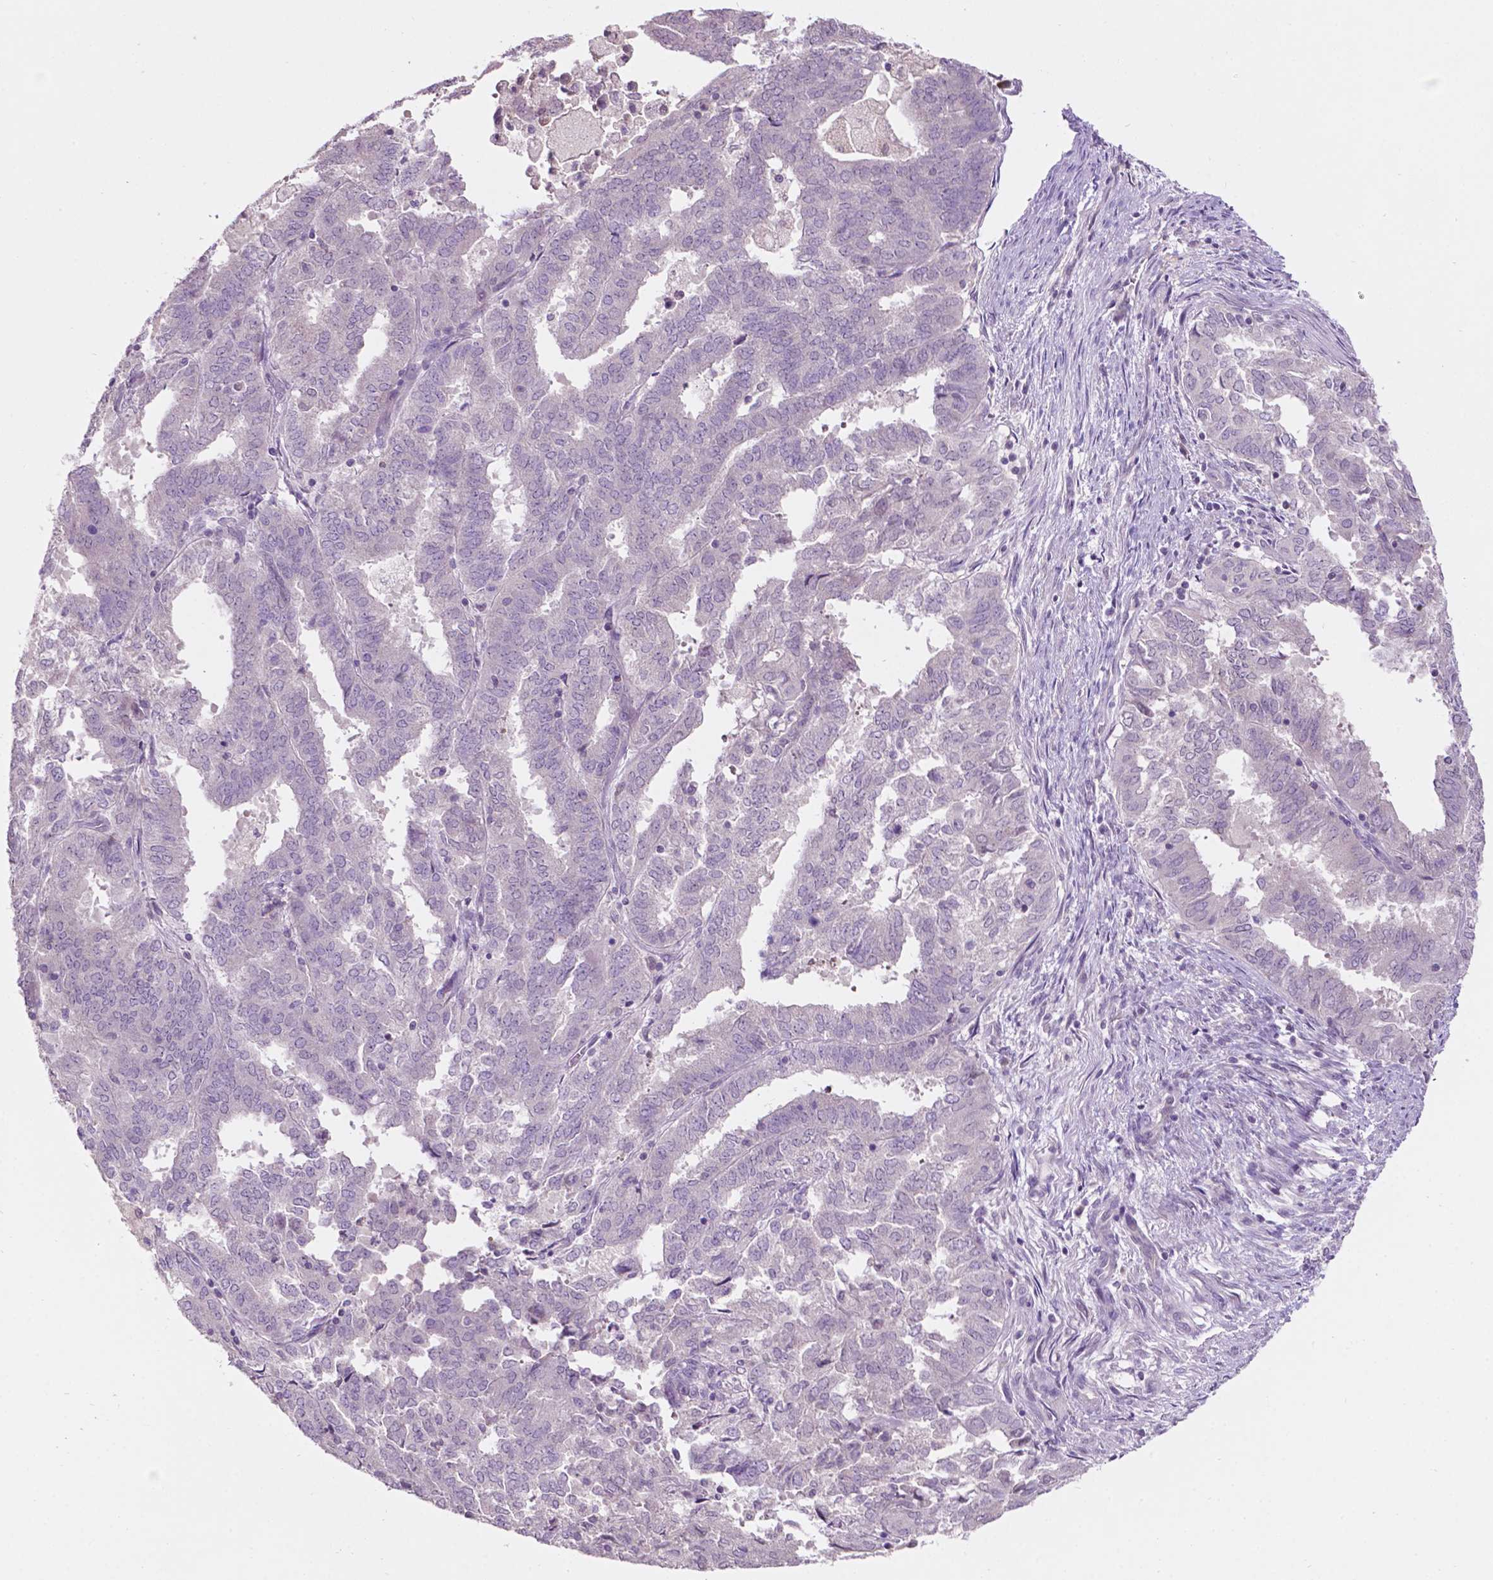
{"staining": {"intensity": "negative", "quantity": "none", "location": "none"}, "tissue": "endometrial cancer", "cell_type": "Tumor cells", "image_type": "cancer", "snomed": [{"axis": "morphology", "description": "Adenocarcinoma, NOS"}, {"axis": "topography", "description": "Endometrium"}], "caption": "This is an immunohistochemistry (IHC) image of adenocarcinoma (endometrial). There is no positivity in tumor cells.", "gene": "TM6SF2", "patient": {"sex": "female", "age": 72}}